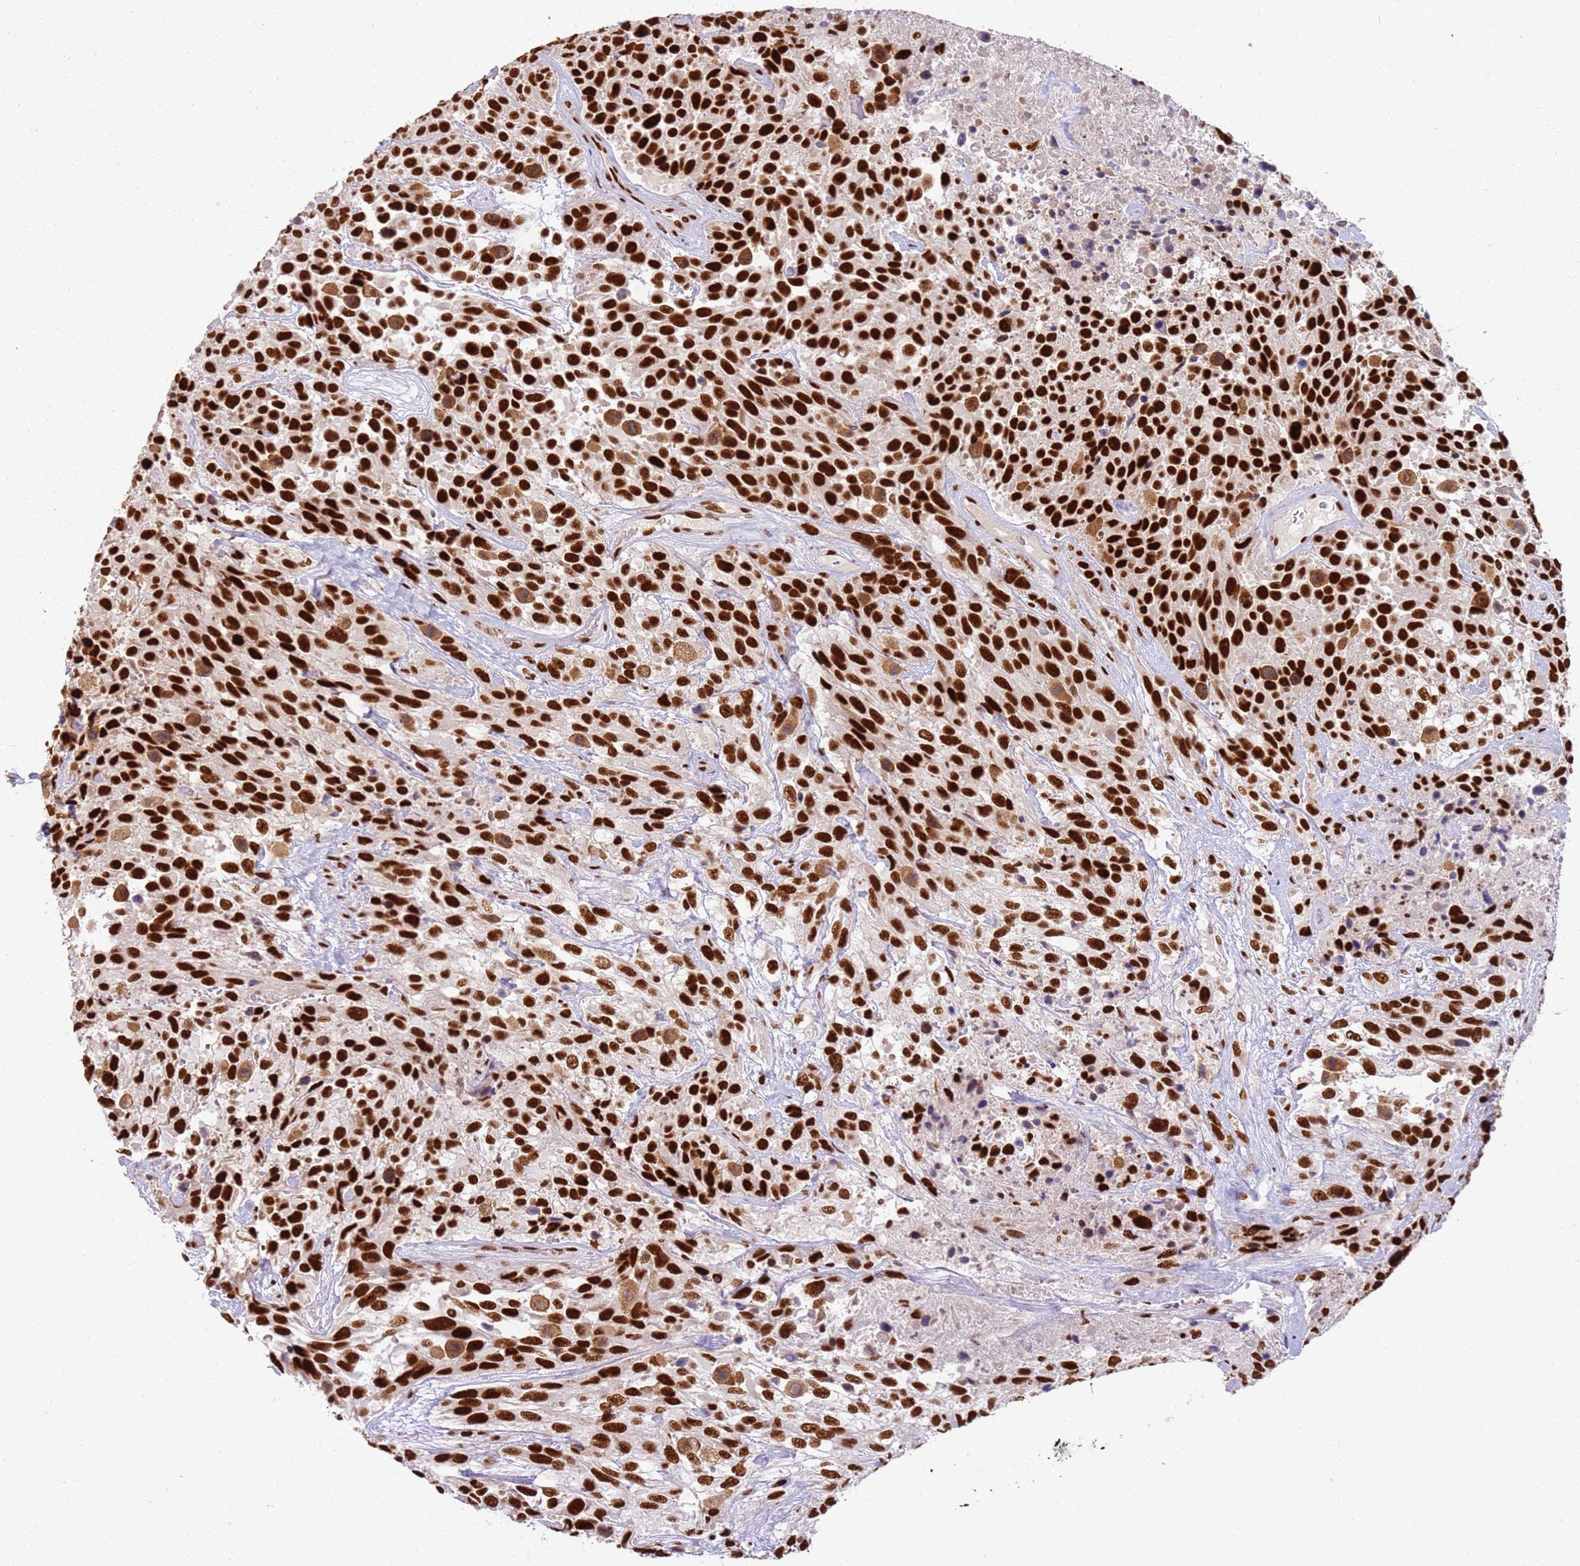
{"staining": {"intensity": "strong", "quantity": ">75%", "location": "nuclear"}, "tissue": "urothelial cancer", "cell_type": "Tumor cells", "image_type": "cancer", "snomed": [{"axis": "morphology", "description": "Urothelial carcinoma, High grade"}, {"axis": "topography", "description": "Urinary bladder"}], "caption": "Tumor cells show strong nuclear staining in approximately >75% of cells in urothelial carcinoma (high-grade).", "gene": "TENT4A", "patient": {"sex": "female", "age": 70}}